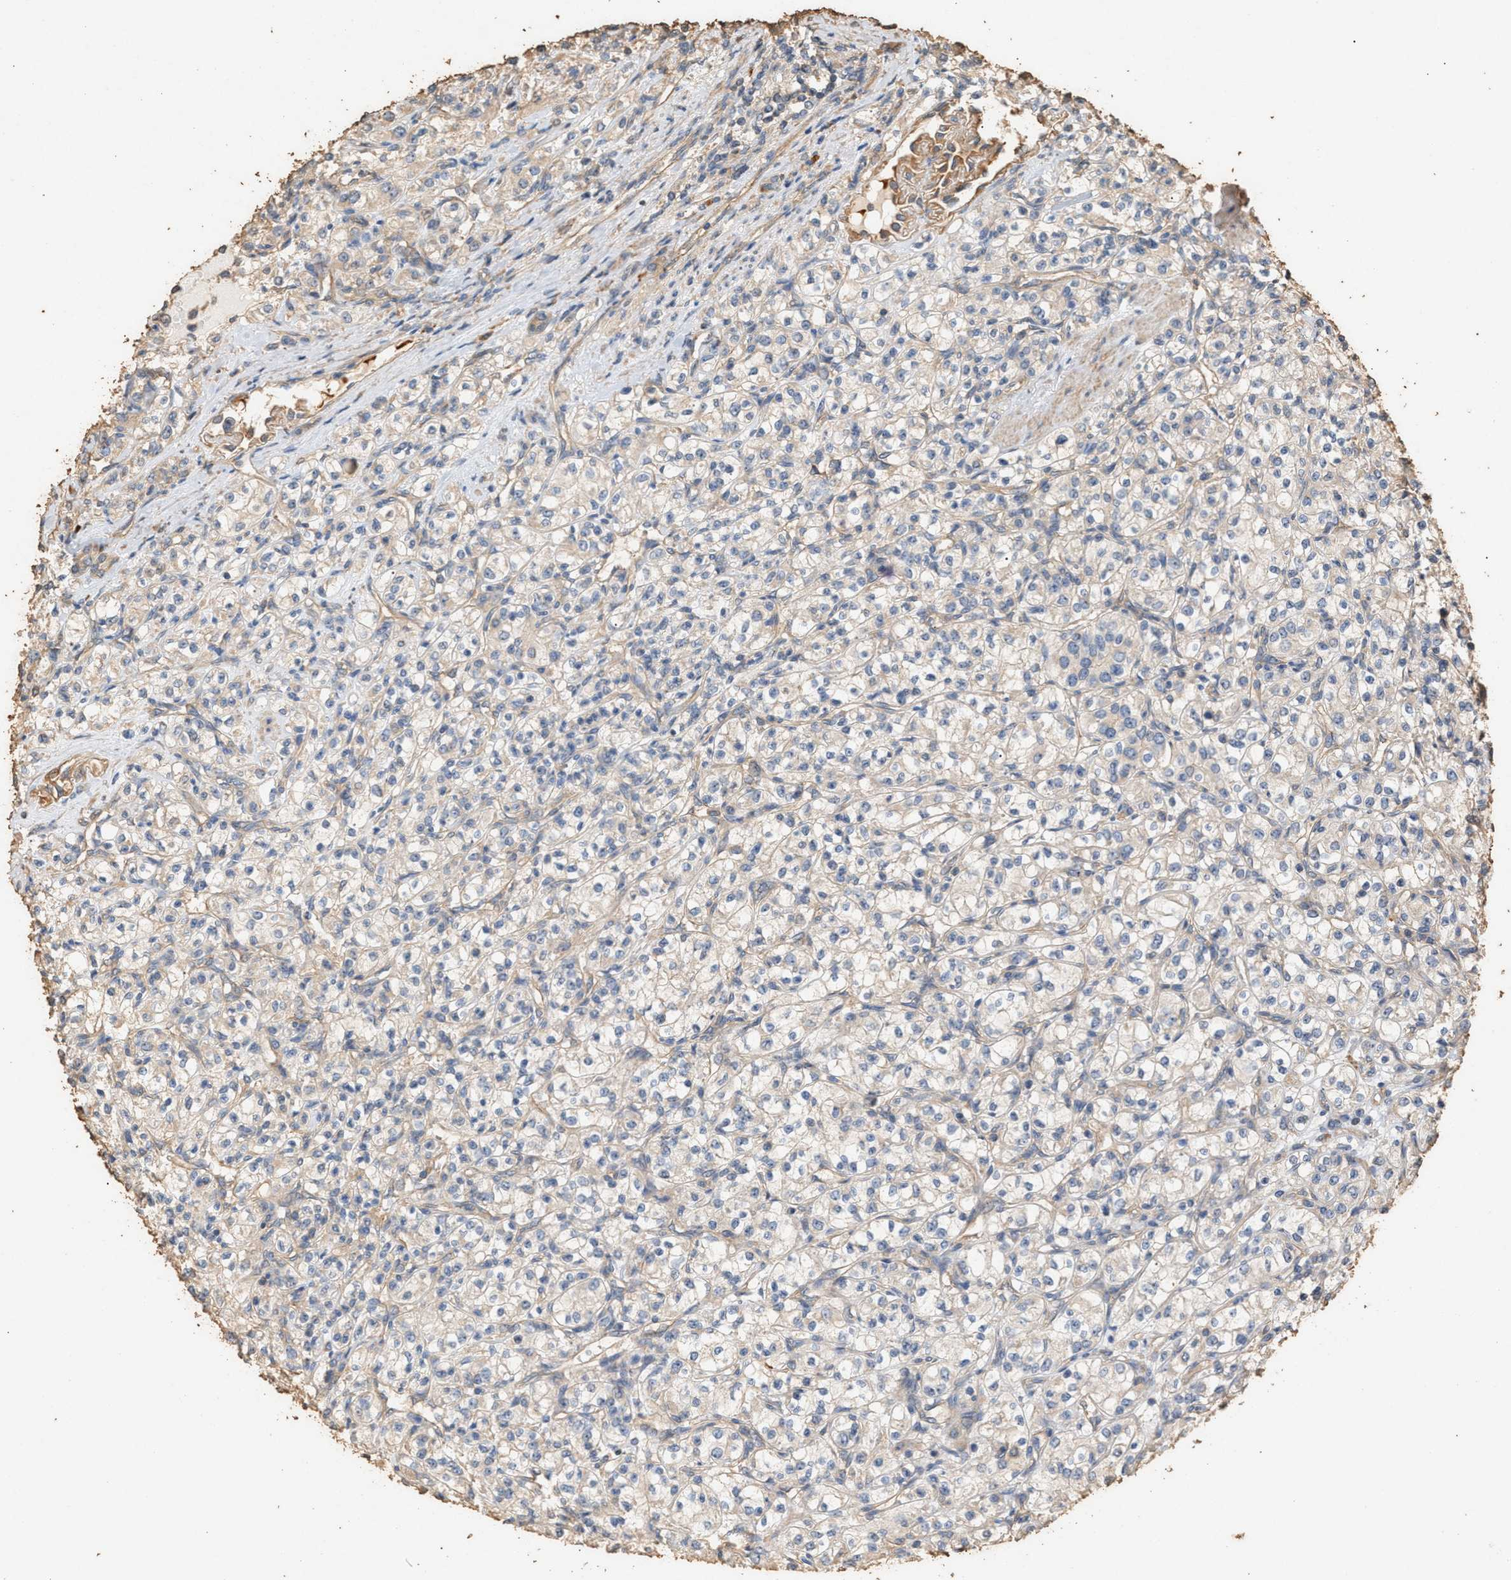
{"staining": {"intensity": "negative", "quantity": "none", "location": "none"}, "tissue": "renal cancer", "cell_type": "Tumor cells", "image_type": "cancer", "snomed": [{"axis": "morphology", "description": "Adenocarcinoma, NOS"}, {"axis": "topography", "description": "Kidney"}], "caption": "High power microscopy histopathology image of an immunohistochemistry histopathology image of adenocarcinoma (renal), revealing no significant positivity in tumor cells.", "gene": "DCAF7", "patient": {"sex": "male", "age": 77}}